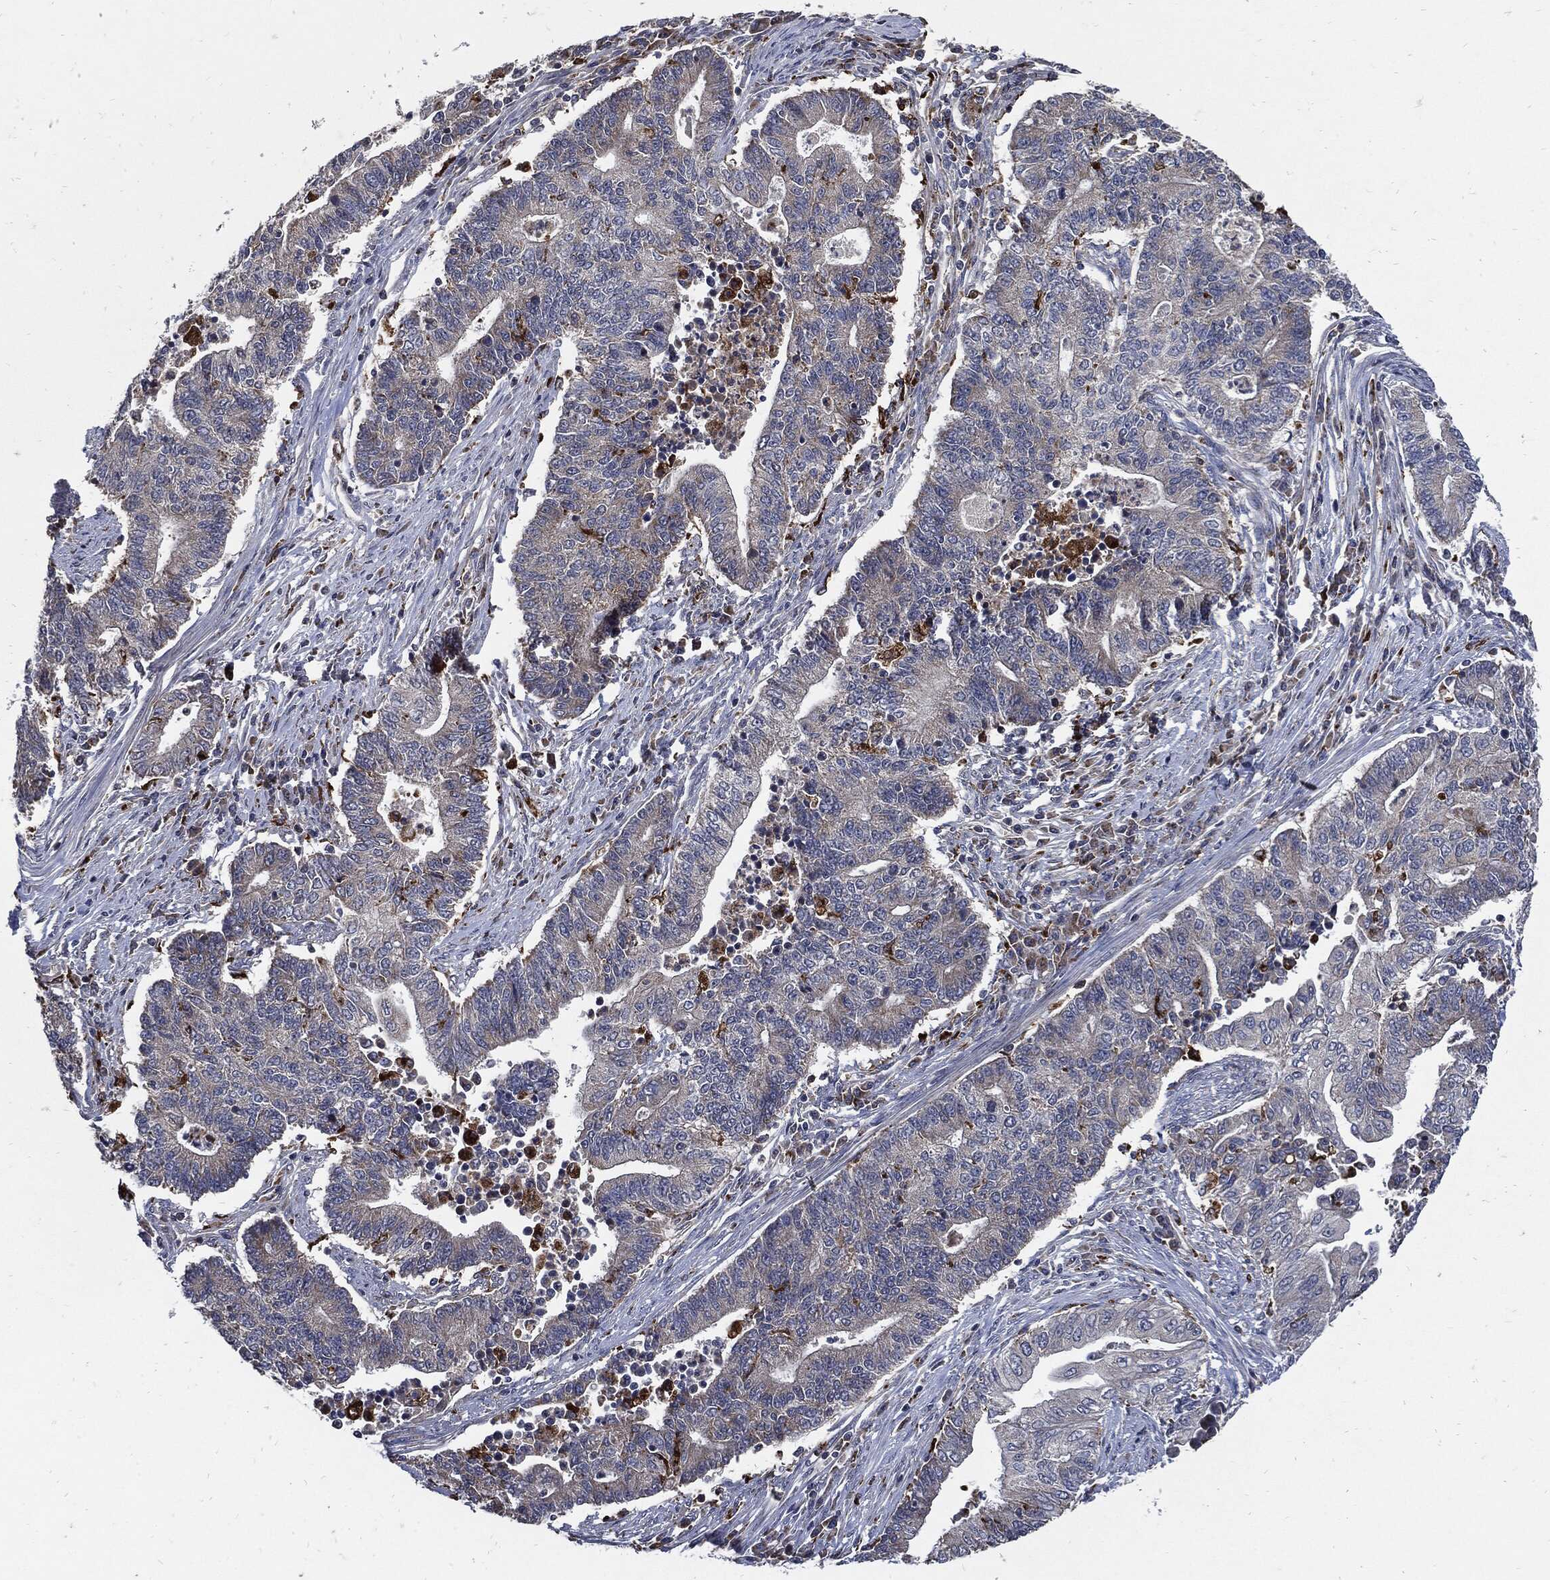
{"staining": {"intensity": "negative", "quantity": "none", "location": "none"}, "tissue": "endometrial cancer", "cell_type": "Tumor cells", "image_type": "cancer", "snomed": [{"axis": "morphology", "description": "Adenocarcinoma, NOS"}, {"axis": "topography", "description": "Uterus"}, {"axis": "topography", "description": "Endometrium"}], "caption": "Immunohistochemistry (IHC) of adenocarcinoma (endometrial) reveals no staining in tumor cells. Brightfield microscopy of immunohistochemistry (IHC) stained with DAB (brown) and hematoxylin (blue), captured at high magnification.", "gene": "SLC31A2", "patient": {"sex": "female", "age": 54}}